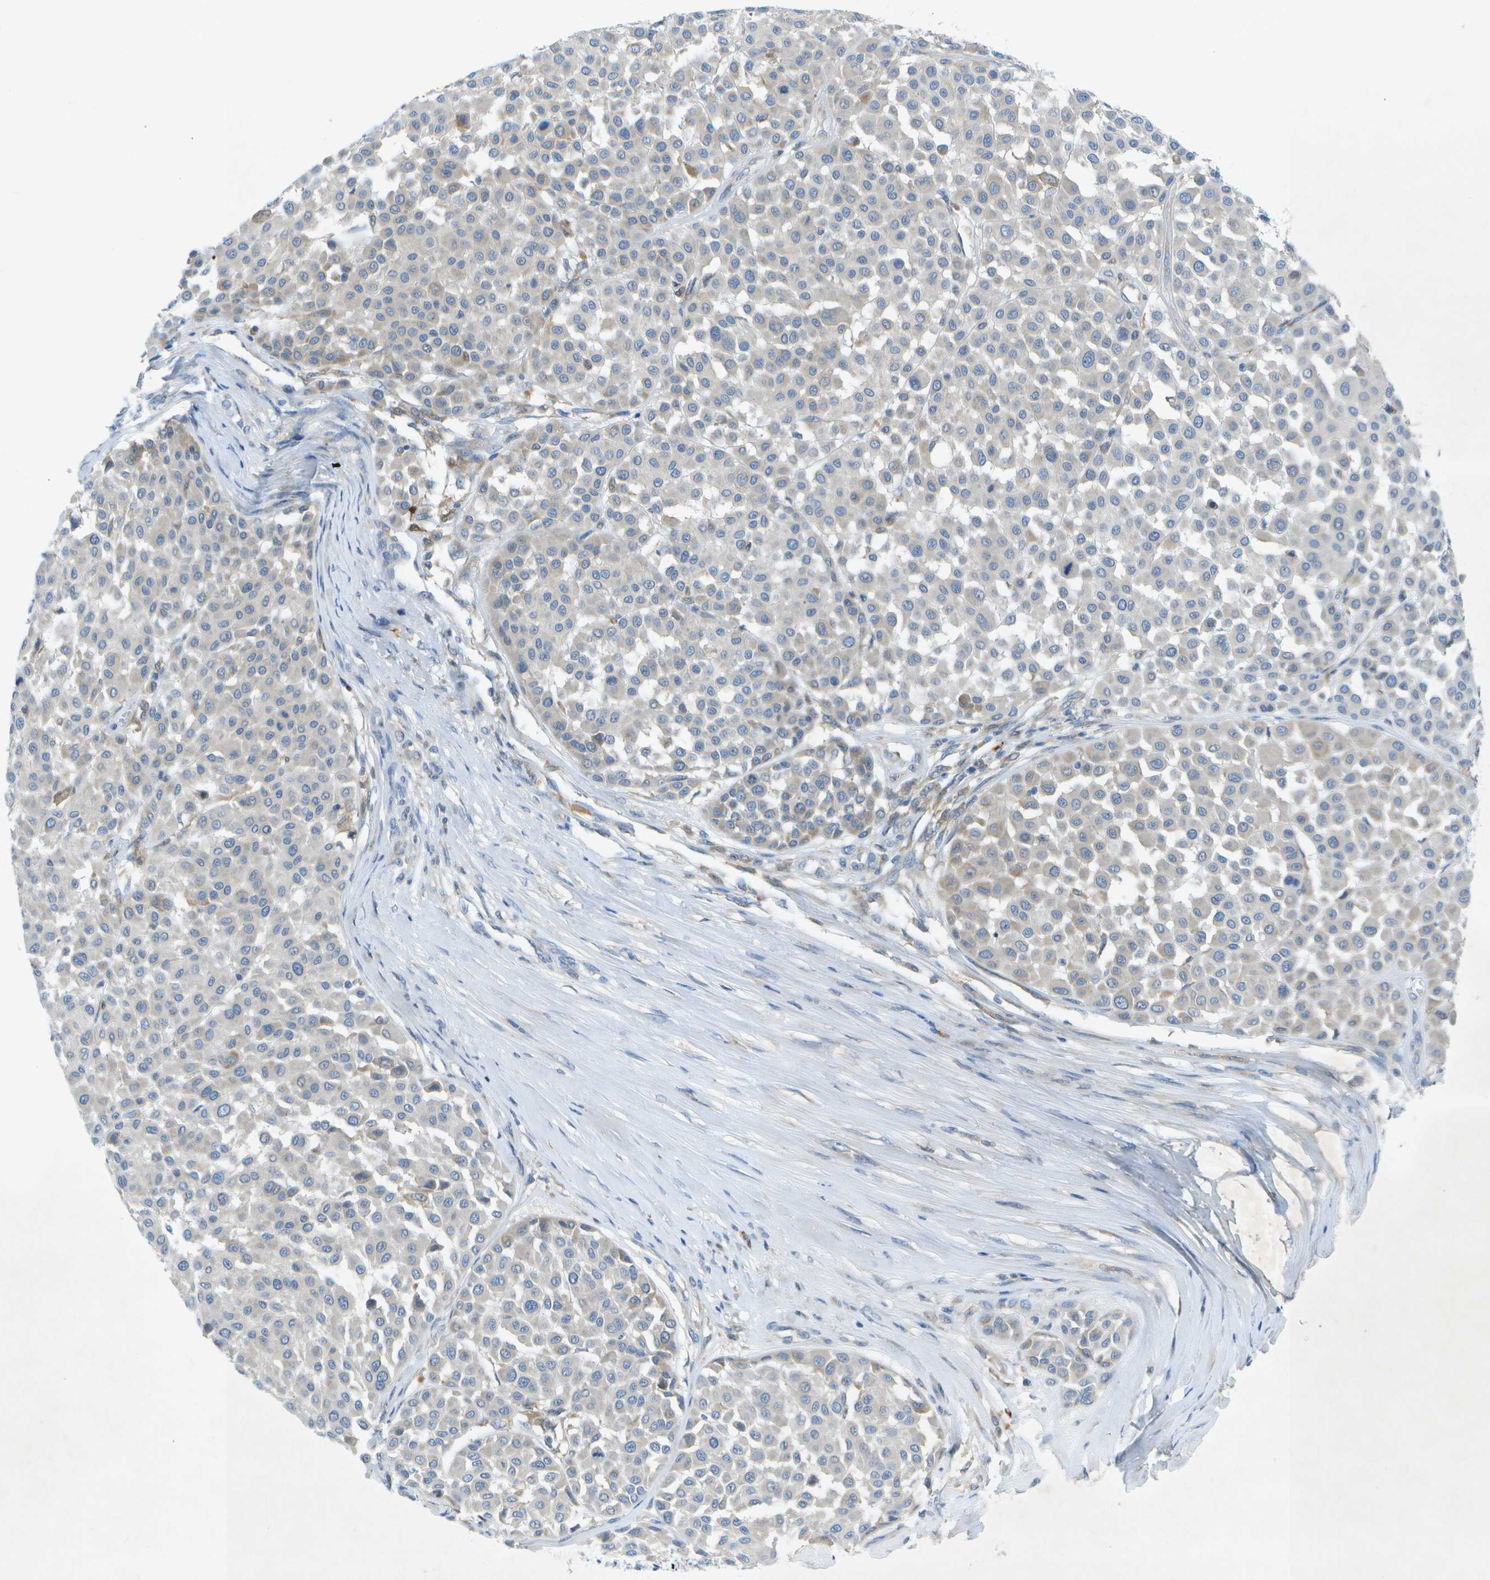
{"staining": {"intensity": "weak", "quantity": "<25%", "location": "cytoplasmic/membranous"}, "tissue": "melanoma", "cell_type": "Tumor cells", "image_type": "cancer", "snomed": [{"axis": "morphology", "description": "Malignant melanoma, Metastatic site"}, {"axis": "topography", "description": "Soft tissue"}], "caption": "Tumor cells show no significant protein staining in melanoma.", "gene": "WNK2", "patient": {"sex": "male", "age": 41}}